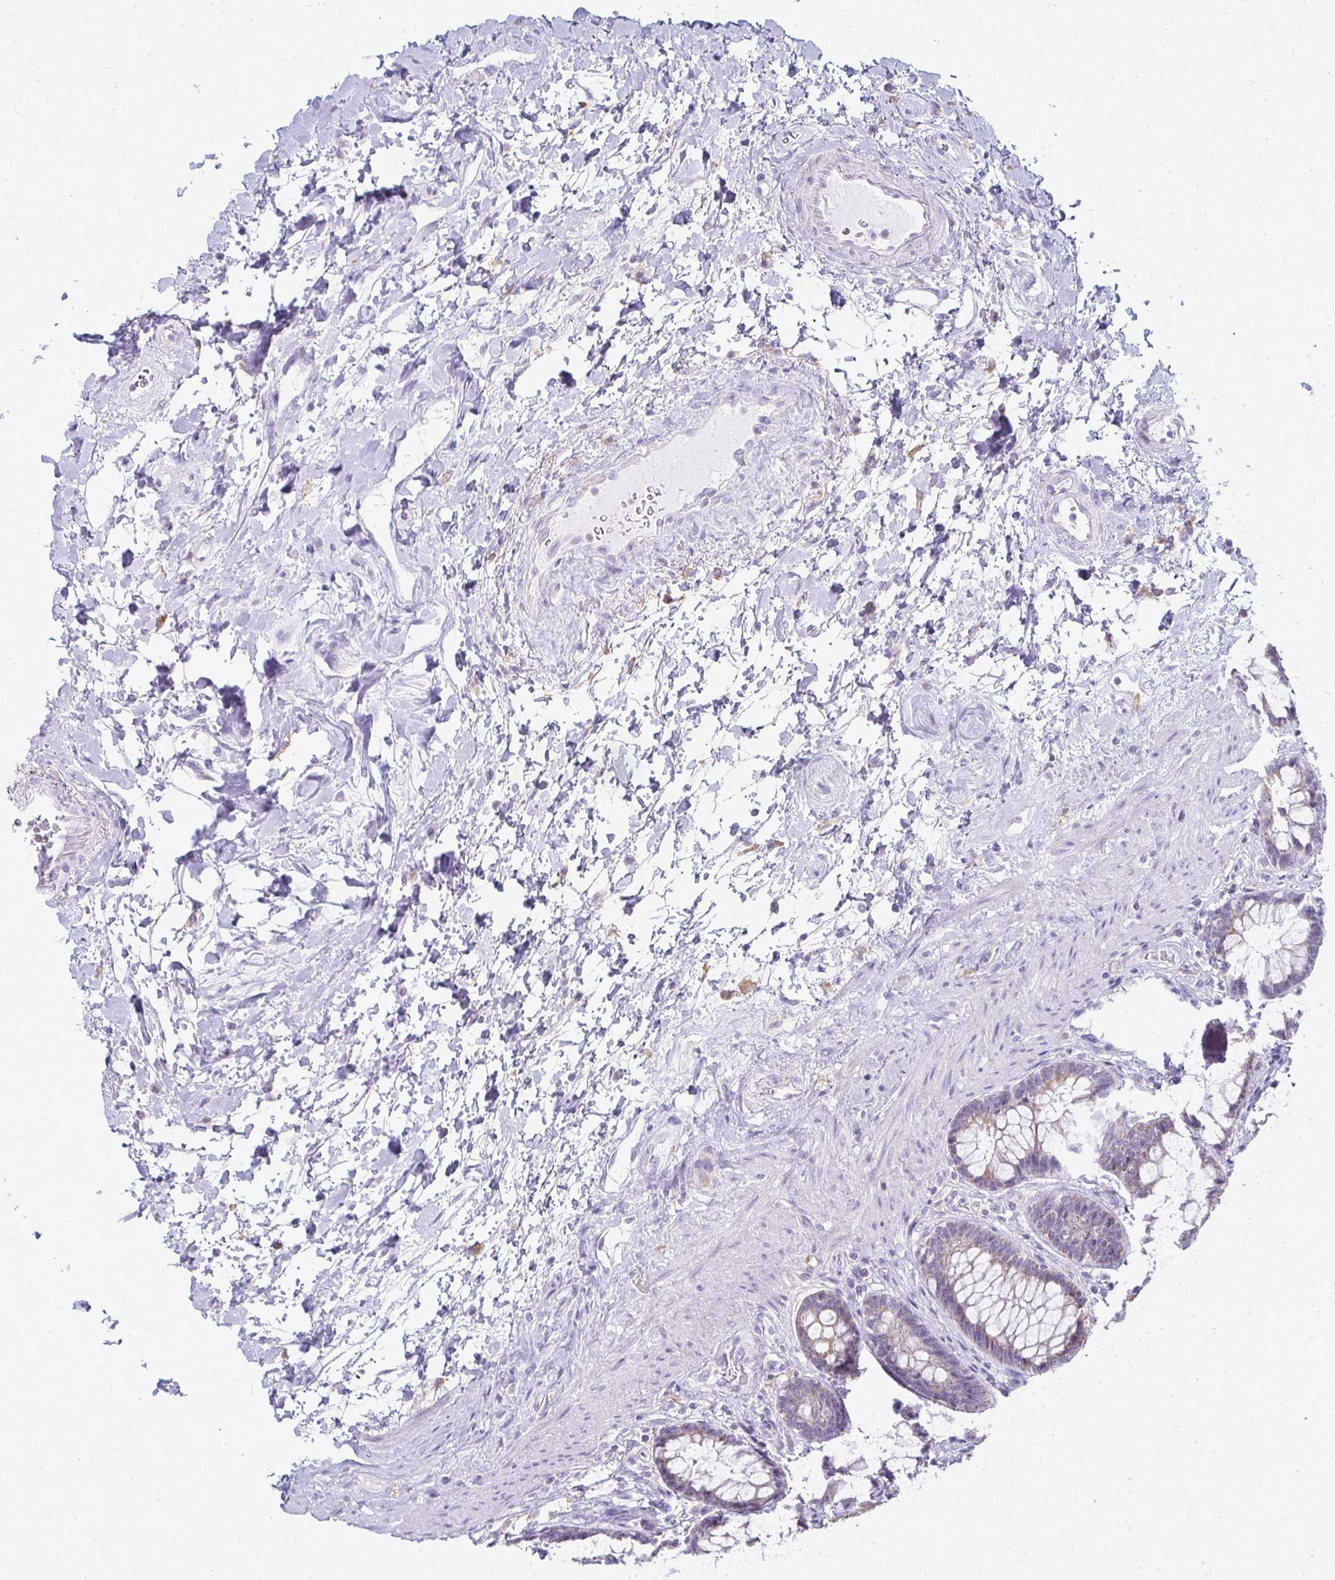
{"staining": {"intensity": "moderate", "quantity": "<25%", "location": "cytoplasmic/membranous"}, "tissue": "rectum", "cell_type": "Glandular cells", "image_type": "normal", "snomed": [{"axis": "morphology", "description": "Normal tissue, NOS"}, {"axis": "topography", "description": "Rectum"}], "caption": "Protein expression analysis of normal human rectum reveals moderate cytoplasmic/membranous expression in about <25% of glandular cells.", "gene": "FCGR2A", "patient": {"sex": "male", "age": 72}}